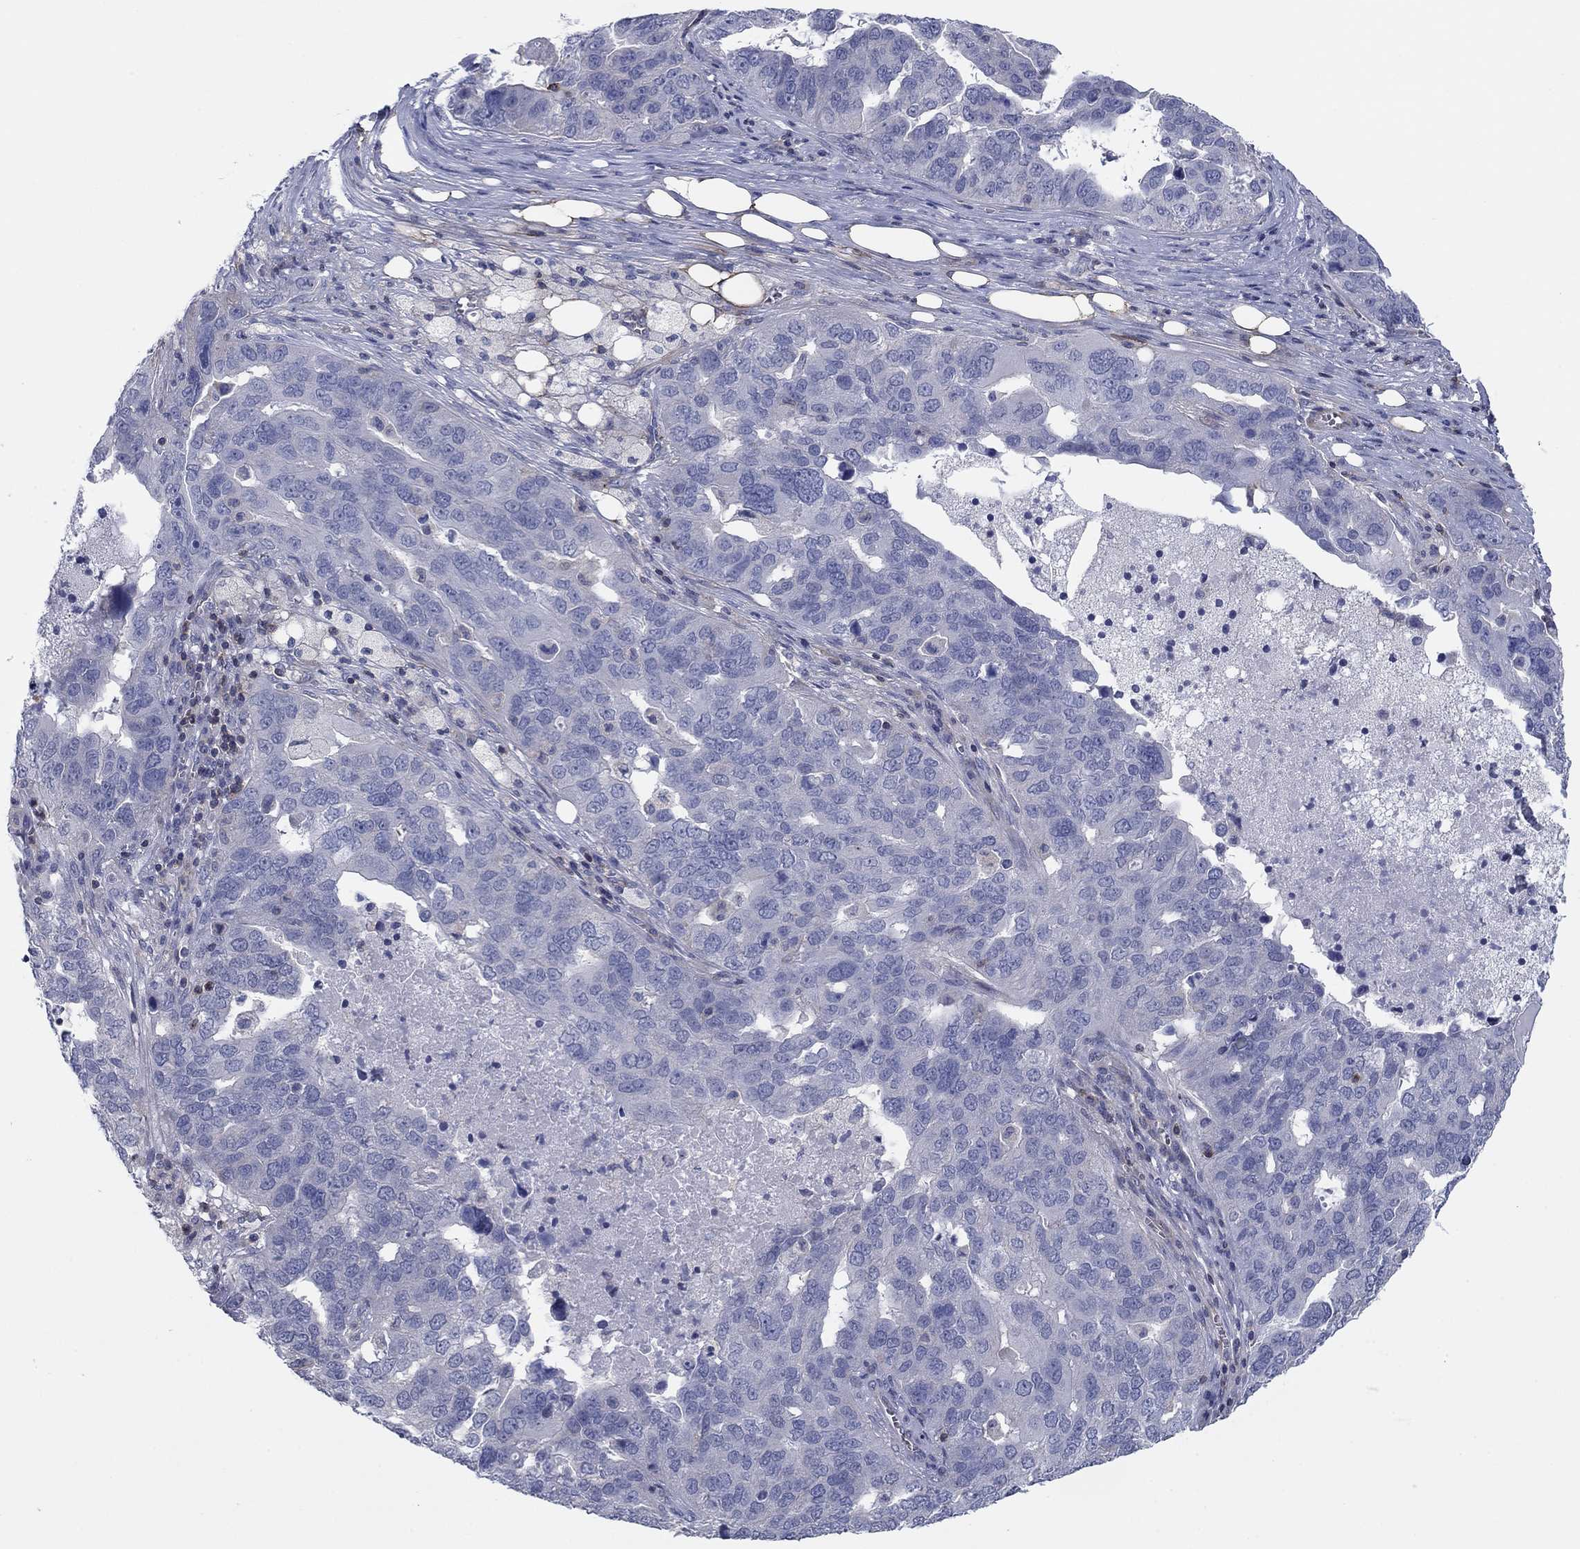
{"staining": {"intensity": "negative", "quantity": "none", "location": "none"}, "tissue": "ovarian cancer", "cell_type": "Tumor cells", "image_type": "cancer", "snomed": [{"axis": "morphology", "description": "Carcinoma, endometroid"}, {"axis": "topography", "description": "Soft tissue"}, {"axis": "topography", "description": "Ovary"}], "caption": "Ovarian cancer was stained to show a protein in brown. There is no significant positivity in tumor cells.", "gene": "PSD4", "patient": {"sex": "female", "age": 52}}